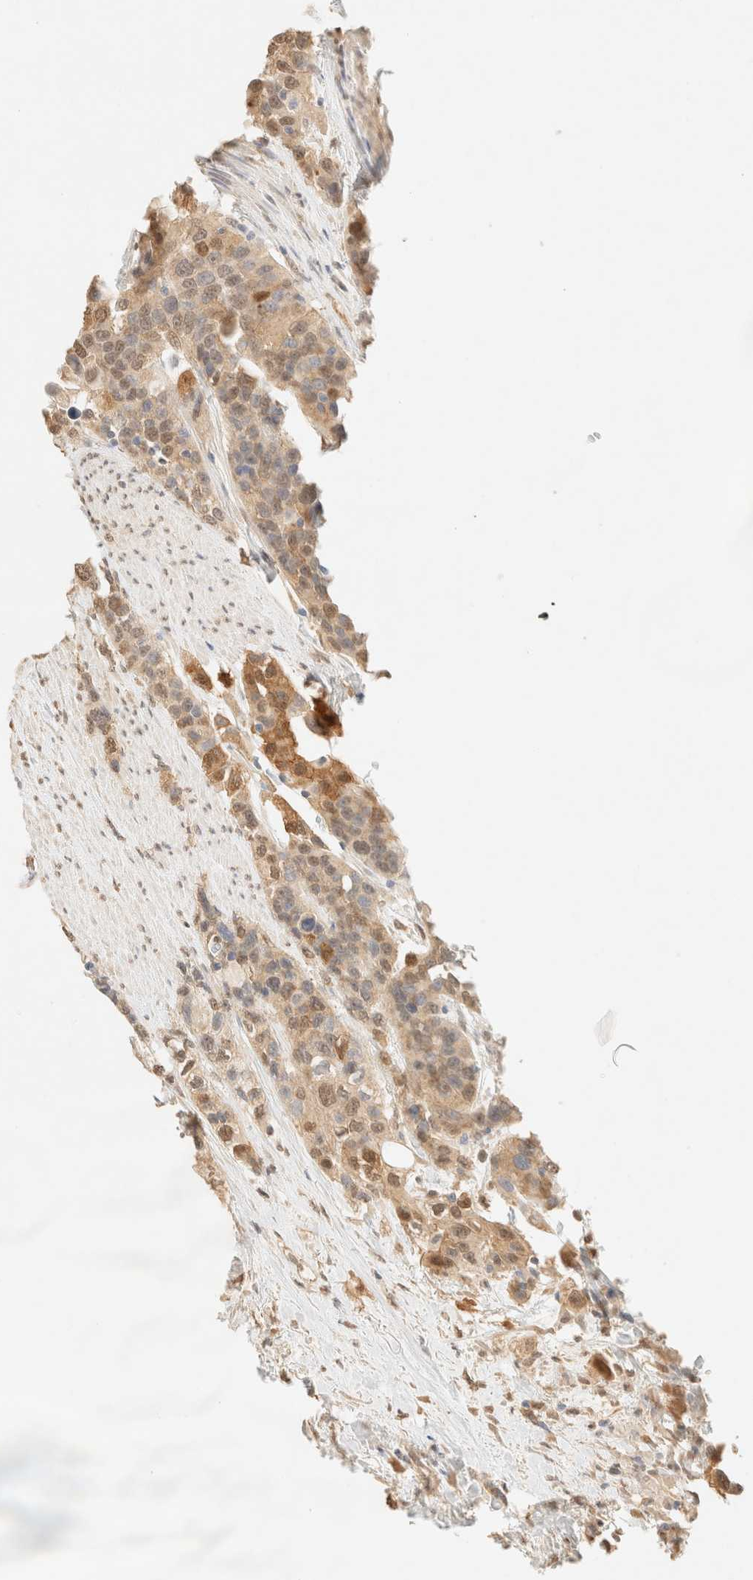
{"staining": {"intensity": "moderate", "quantity": "25%-75%", "location": "cytoplasmic/membranous,nuclear"}, "tissue": "urothelial cancer", "cell_type": "Tumor cells", "image_type": "cancer", "snomed": [{"axis": "morphology", "description": "Urothelial carcinoma, High grade"}, {"axis": "topography", "description": "Urinary bladder"}], "caption": "This is a micrograph of IHC staining of high-grade urothelial carcinoma, which shows moderate staining in the cytoplasmic/membranous and nuclear of tumor cells.", "gene": "S100A13", "patient": {"sex": "female", "age": 80}}